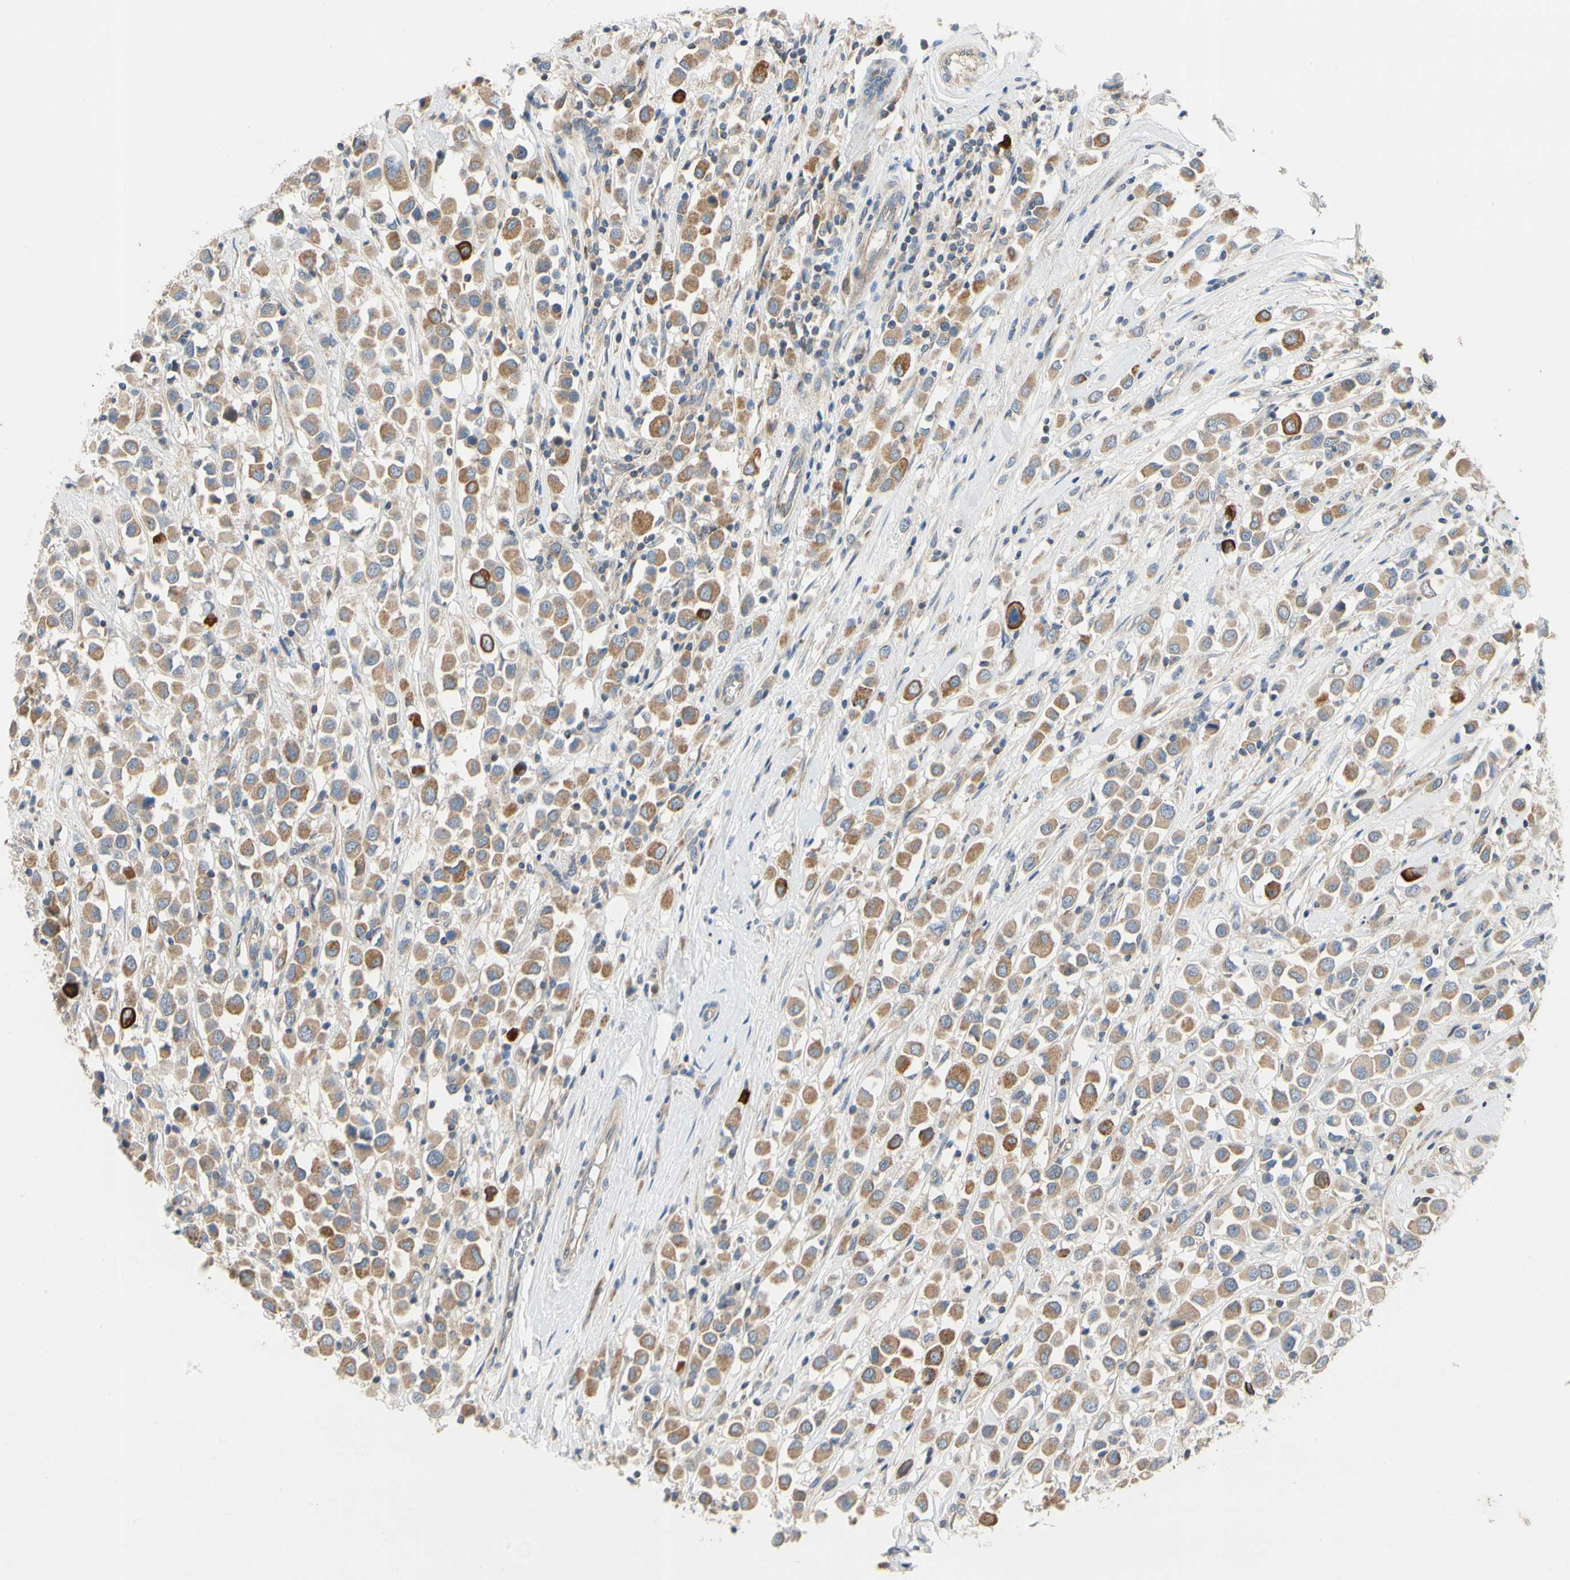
{"staining": {"intensity": "moderate", "quantity": ">75%", "location": "cytoplasmic/membranous"}, "tissue": "breast cancer", "cell_type": "Tumor cells", "image_type": "cancer", "snomed": [{"axis": "morphology", "description": "Duct carcinoma"}, {"axis": "topography", "description": "Breast"}], "caption": "Immunohistochemical staining of human breast cancer (infiltrating ductal carcinoma) displays medium levels of moderate cytoplasmic/membranous expression in about >75% of tumor cells. The staining is performed using DAB brown chromogen to label protein expression. The nuclei are counter-stained blue using hematoxylin.", "gene": "KLHDC8B", "patient": {"sex": "female", "age": 61}}